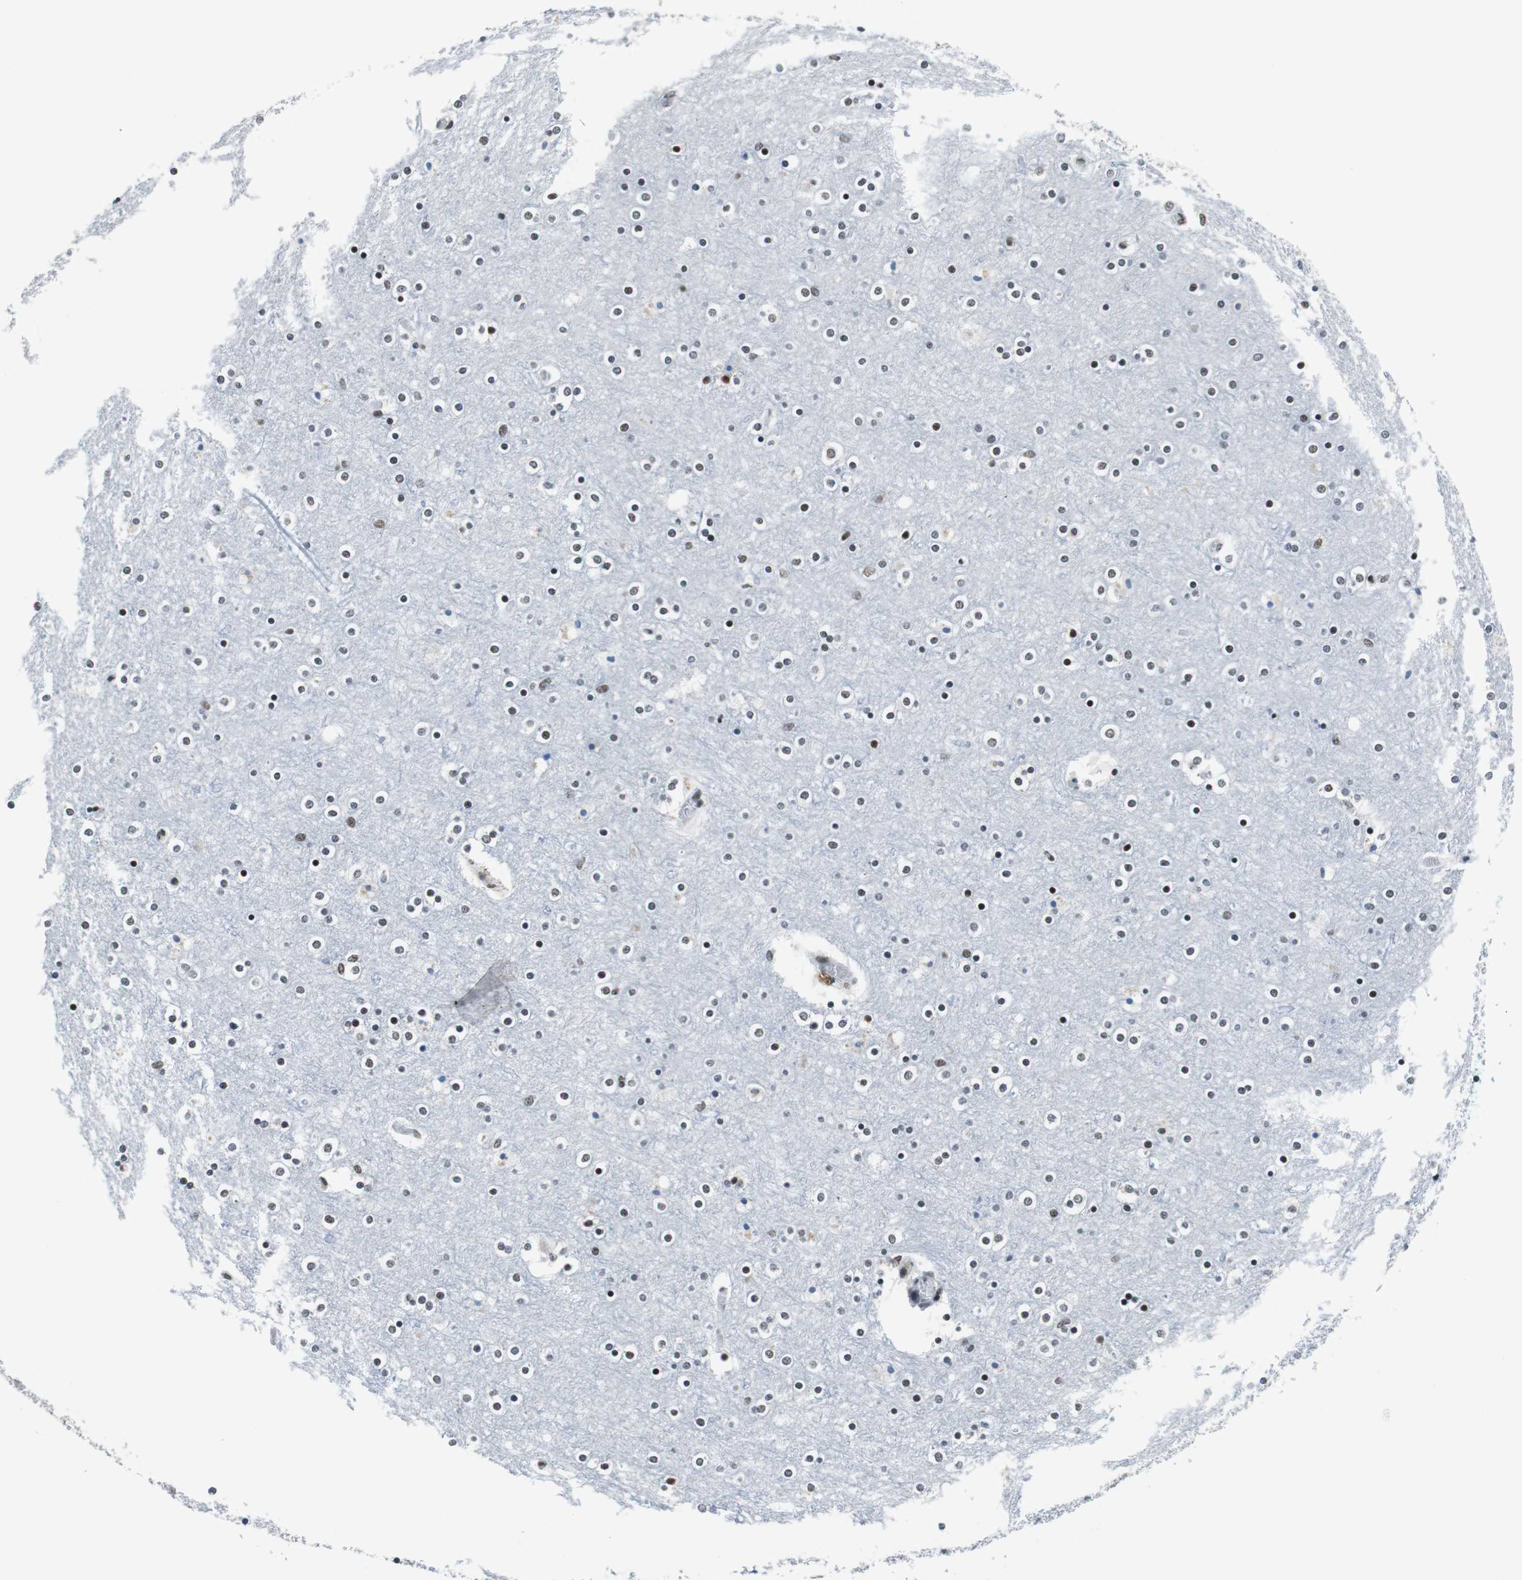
{"staining": {"intensity": "moderate", "quantity": ">75%", "location": "nuclear"}, "tissue": "cerebral cortex", "cell_type": "Endothelial cells", "image_type": "normal", "snomed": [{"axis": "morphology", "description": "Normal tissue, NOS"}, {"axis": "topography", "description": "Cerebral cortex"}], "caption": "Protein analysis of benign cerebral cortex reveals moderate nuclear staining in about >75% of endothelial cells.", "gene": "HDAC3", "patient": {"sex": "female", "age": 54}}